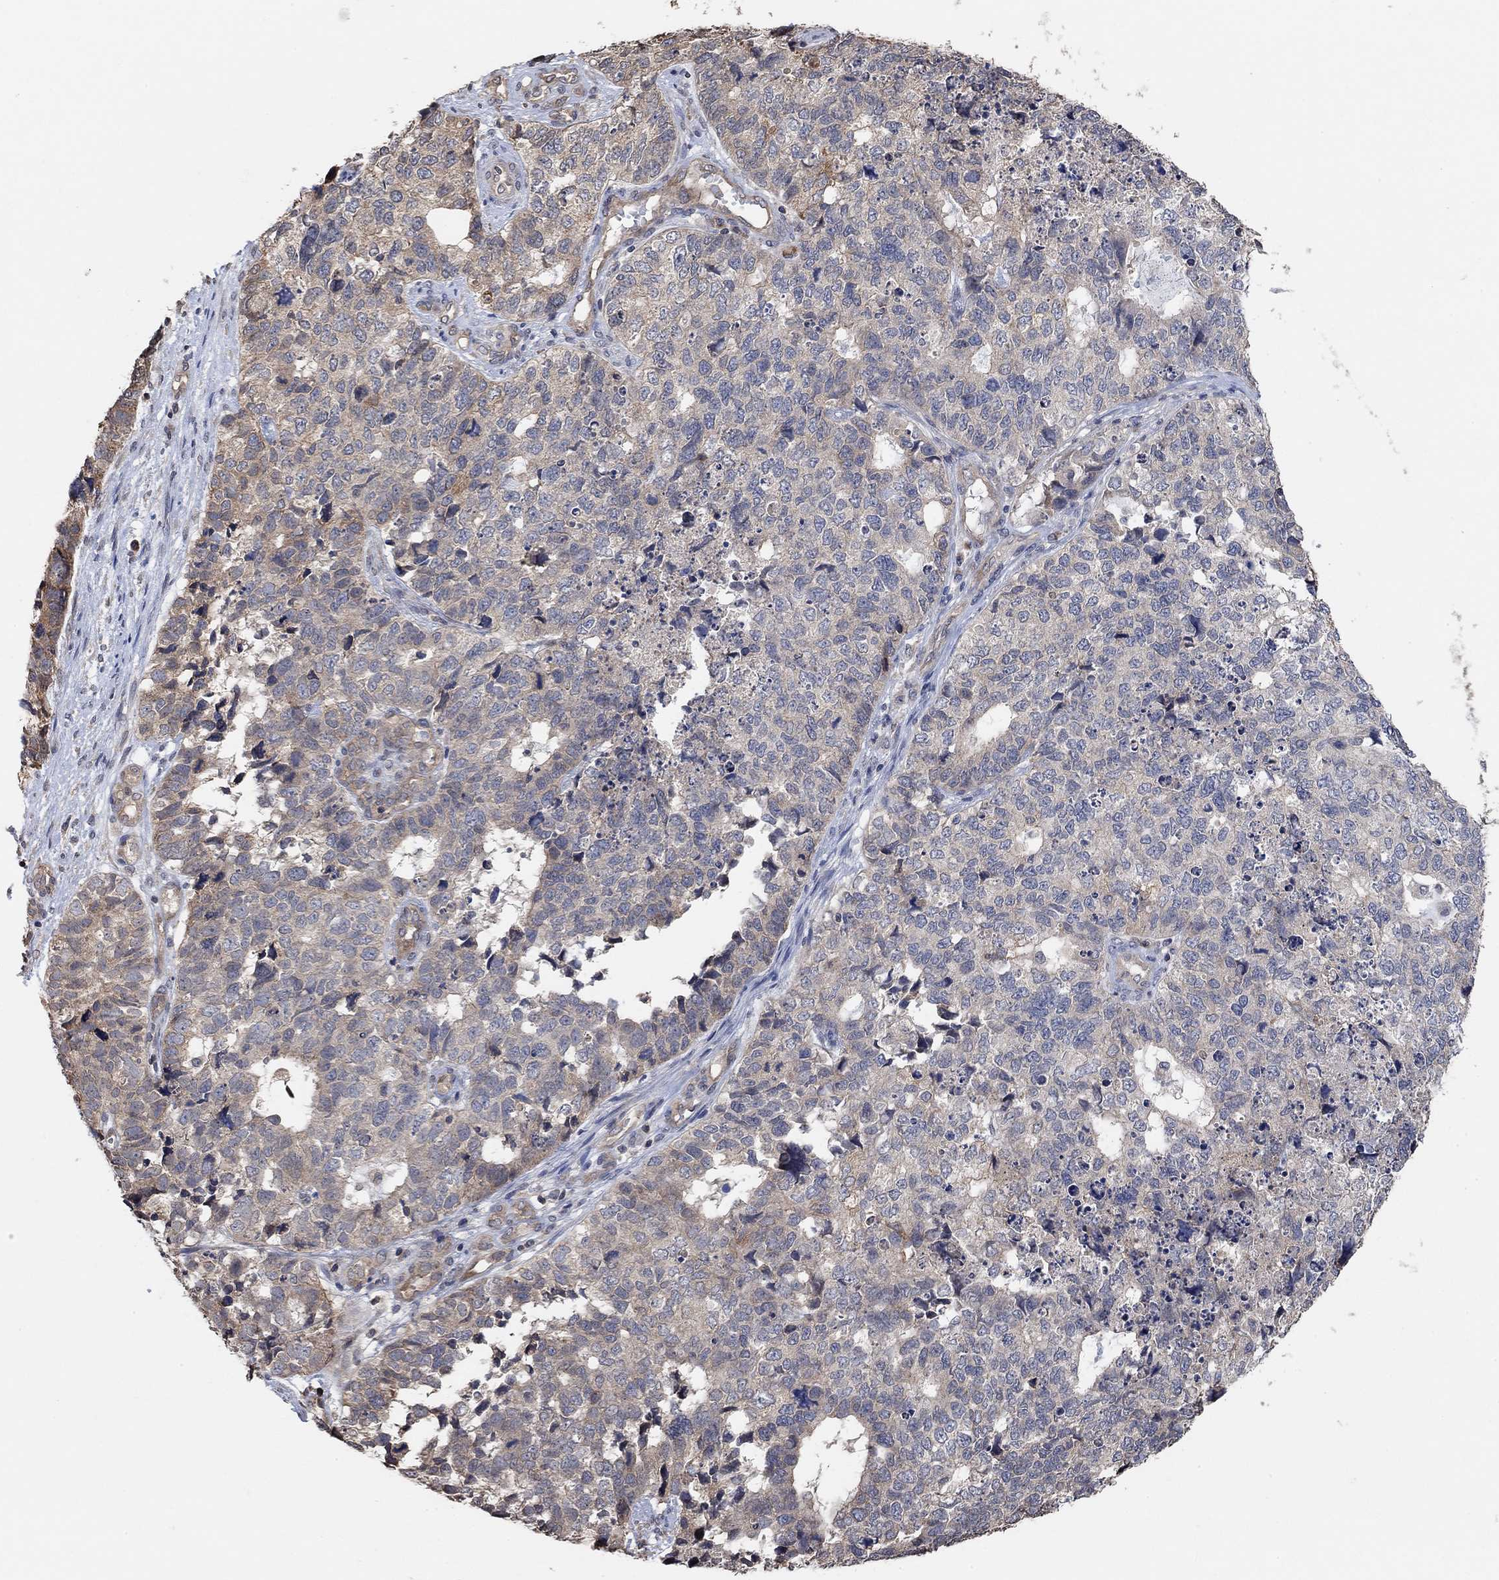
{"staining": {"intensity": "weak", "quantity": "25%-75%", "location": "cytoplasmic/membranous"}, "tissue": "cervical cancer", "cell_type": "Tumor cells", "image_type": "cancer", "snomed": [{"axis": "morphology", "description": "Squamous cell carcinoma, NOS"}, {"axis": "topography", "description": "Cervix"}], "caption": "Human cervical cancer stained with a protein marker reveals weak staining in tumor cells.", "gene": "UNC5B", "patient": {"sex": "female", "age": 63}}